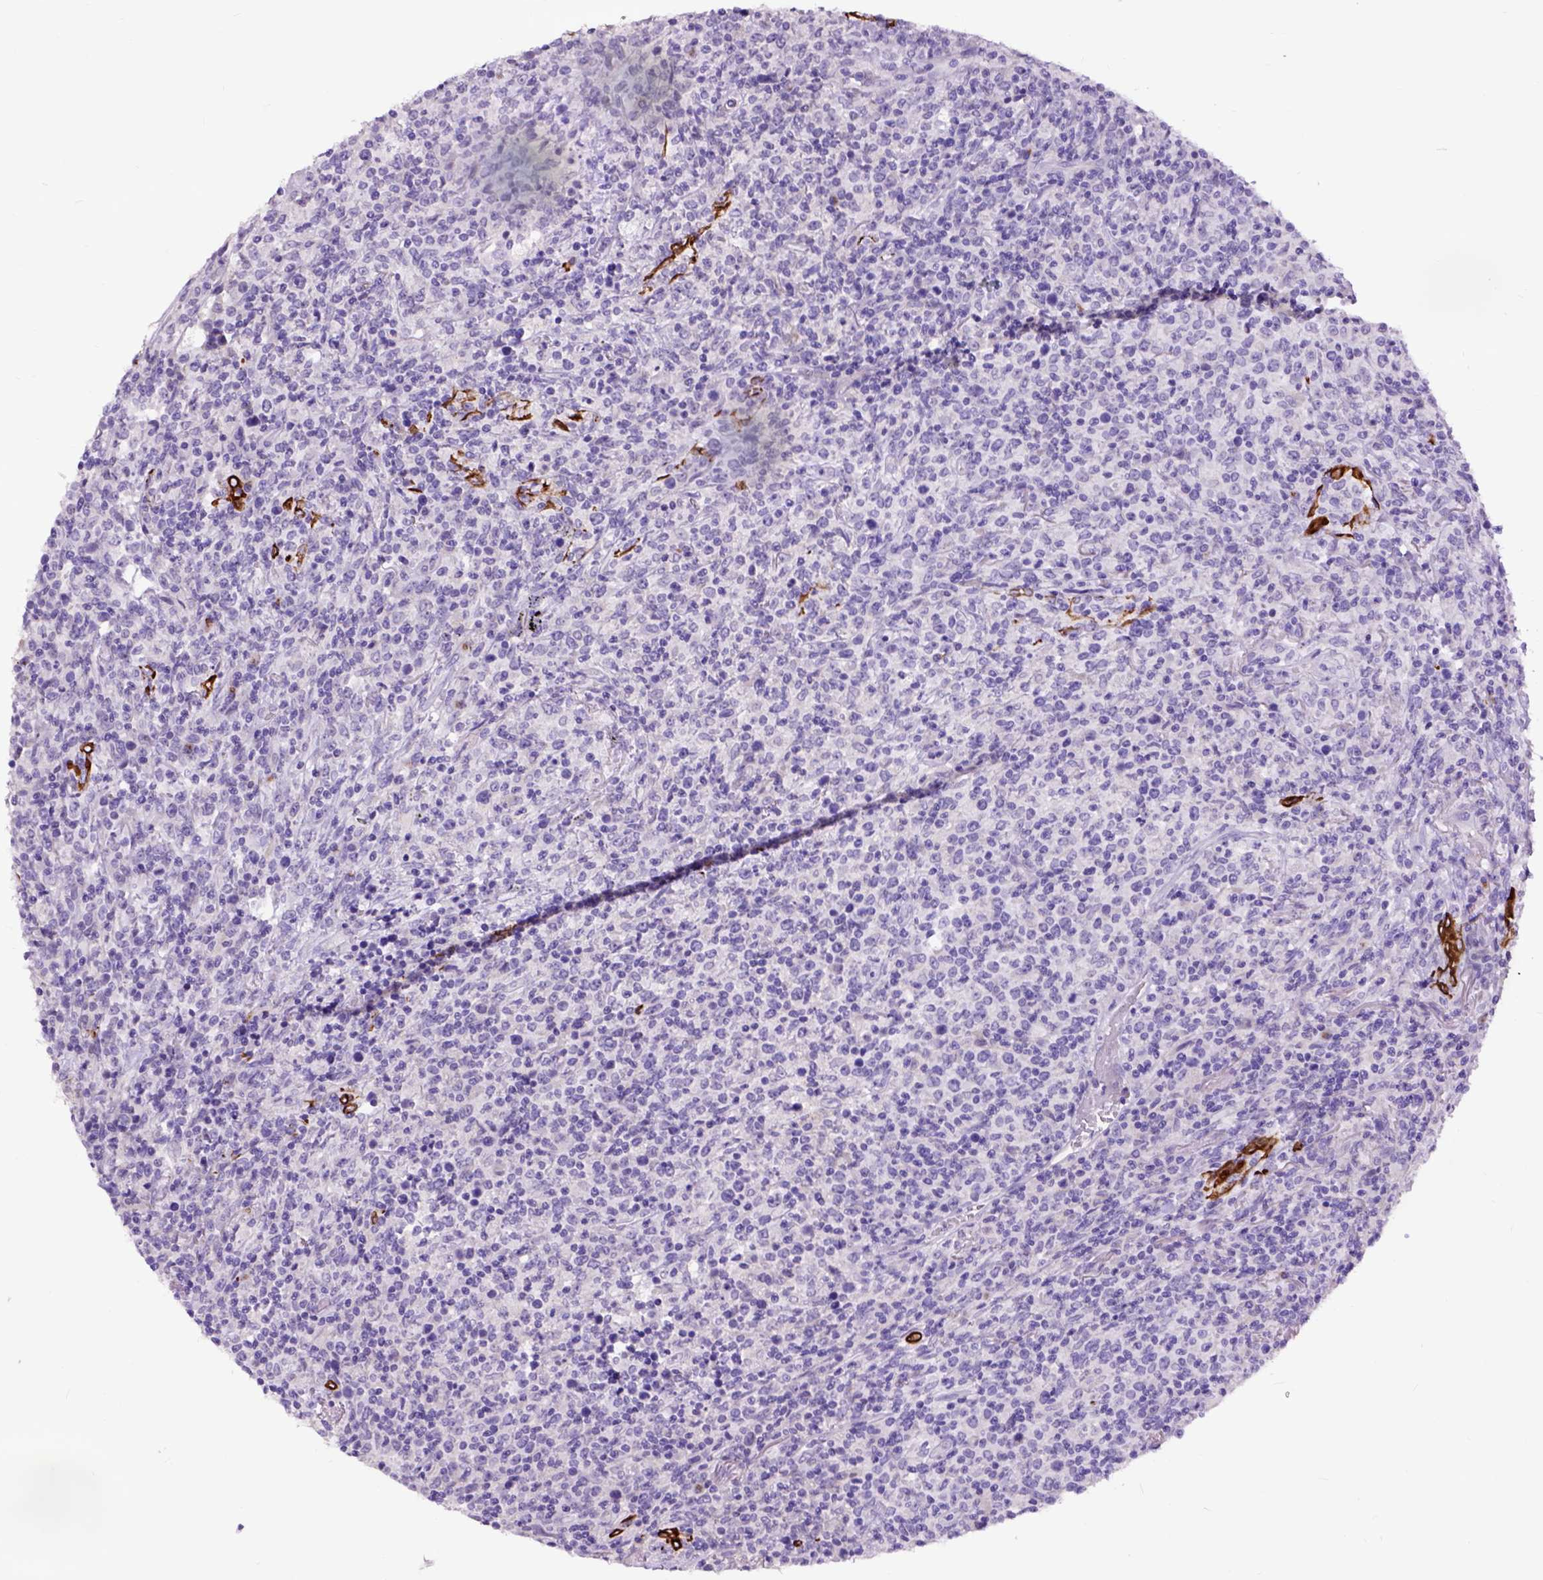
{"staining": {"intensity": "negative", "quantity": "none", "location": "none"}, "tissue": "lymphoma", "cell_type": "Tumor cells", "image_type": "cancer", "snomed": [{"axis": "morphology", "description": "Malignant lymphoma, non-Hodgkin's type, High grade"}, {"axis": "topography", "description": "Lung"}], "caption": "There is no significant expression in tumor cells of high-grade malignant lymphoma, non-Hodgkin's type. (Stains: DAB immunohistochemistry with hematoxylin counter stain, Microscopy: brightfield microscopy at high magnification).", "gene": "RAB25", "patient": {"sex": "male", "age": 79}}